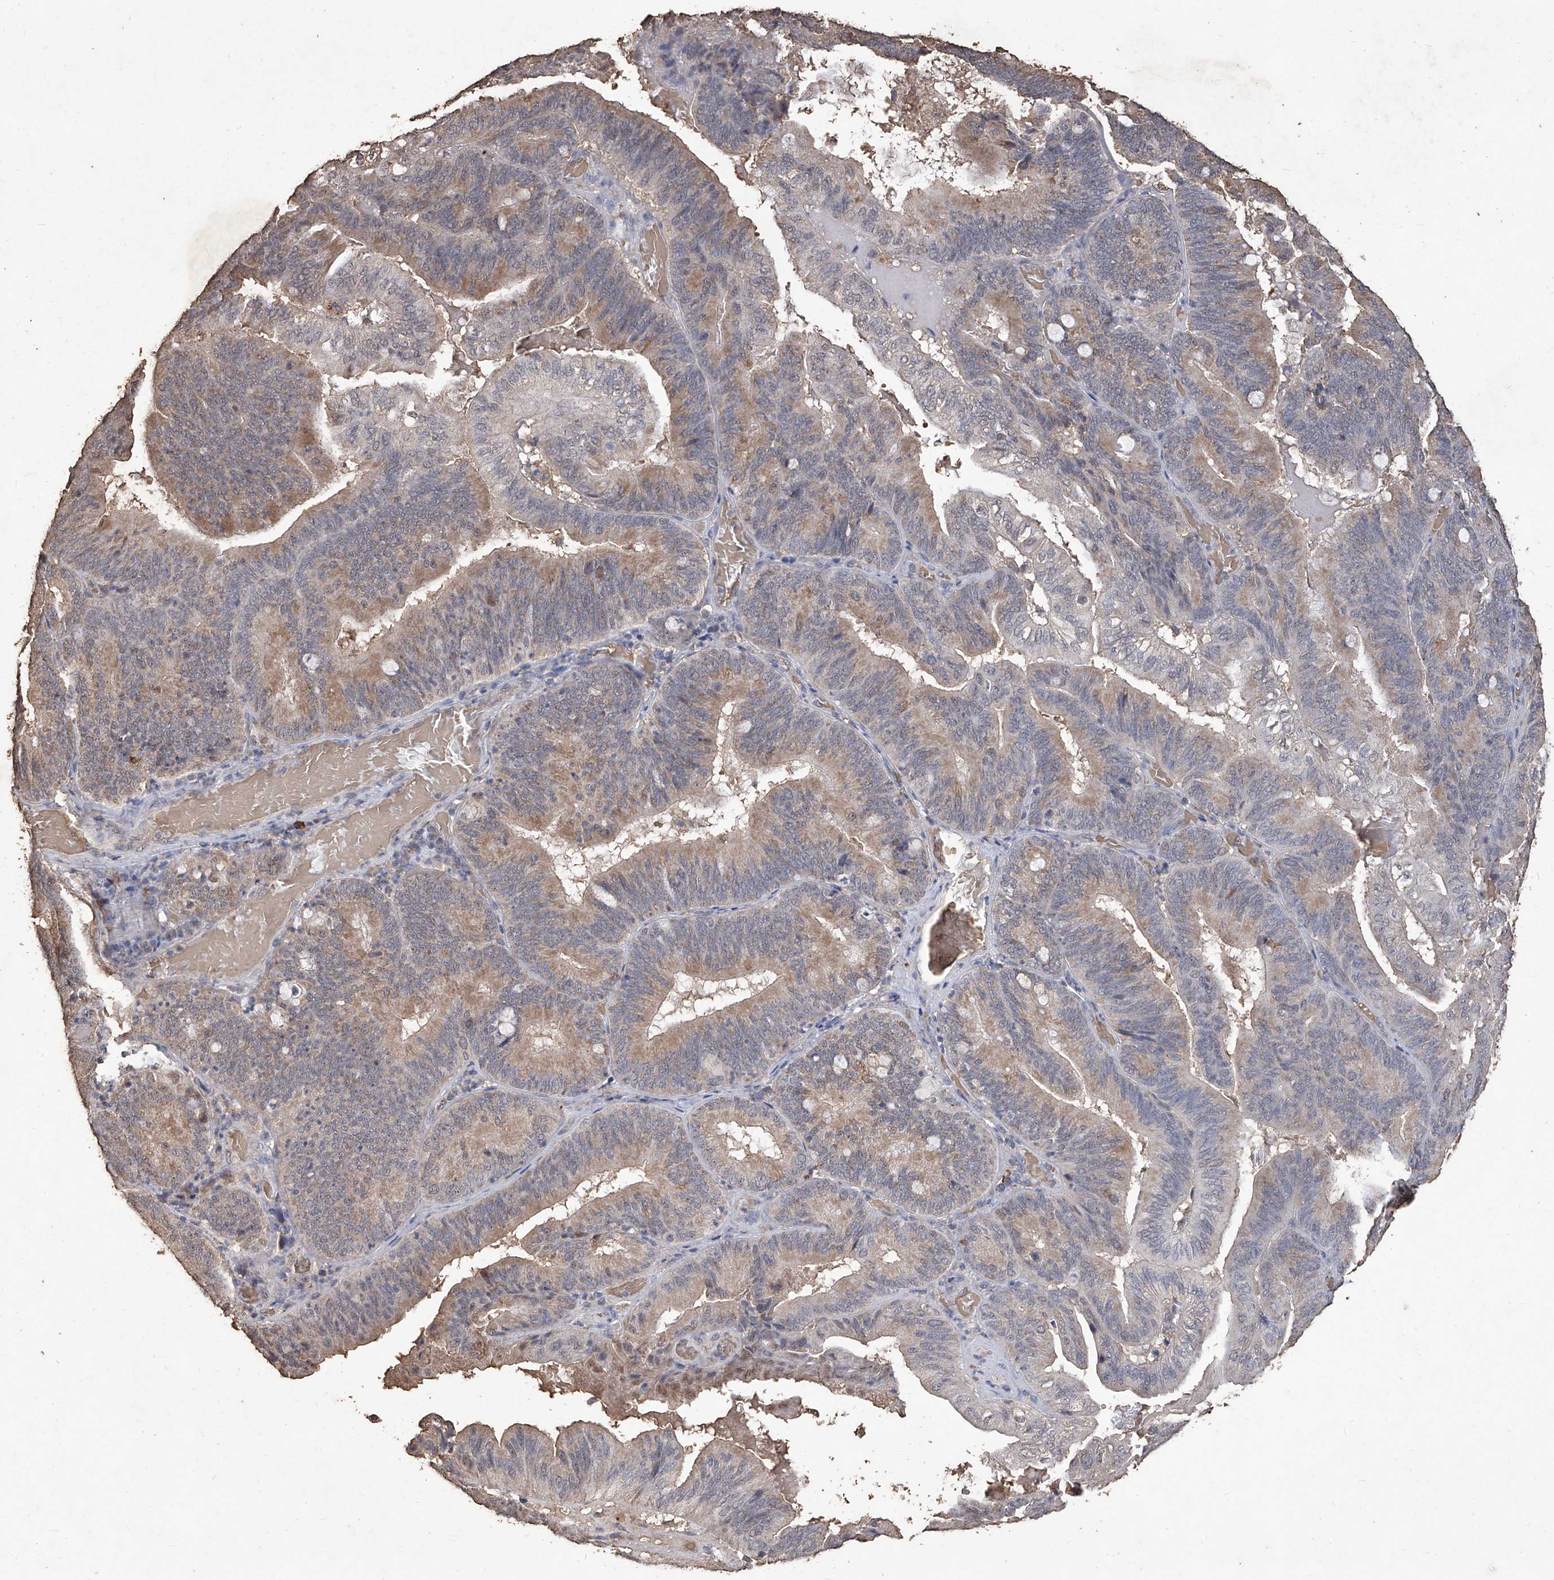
{"staining": {"intensity": "weak", "quantity": "25%-75%", "location": "cytoplasmic/membranous"}, "tissue": "pancreatic cancer", "cell_type": "Tumor cells", "image_type": "cancer", "snomed": [{"axis": "morphology", "description": "Adenocarcinoma, NOS"}, {"axis": "topography", "description": "Pancreas"}], "caption": "Immunohistochemical staining of human adenocarcinoma (pancreatic) demonstrates low levels of weak cytoplasmic/membranous protein expression in about 25%-75% of tumor cells.", "gene": "EML1", "patient": {"sex": "male", "age": 82}}